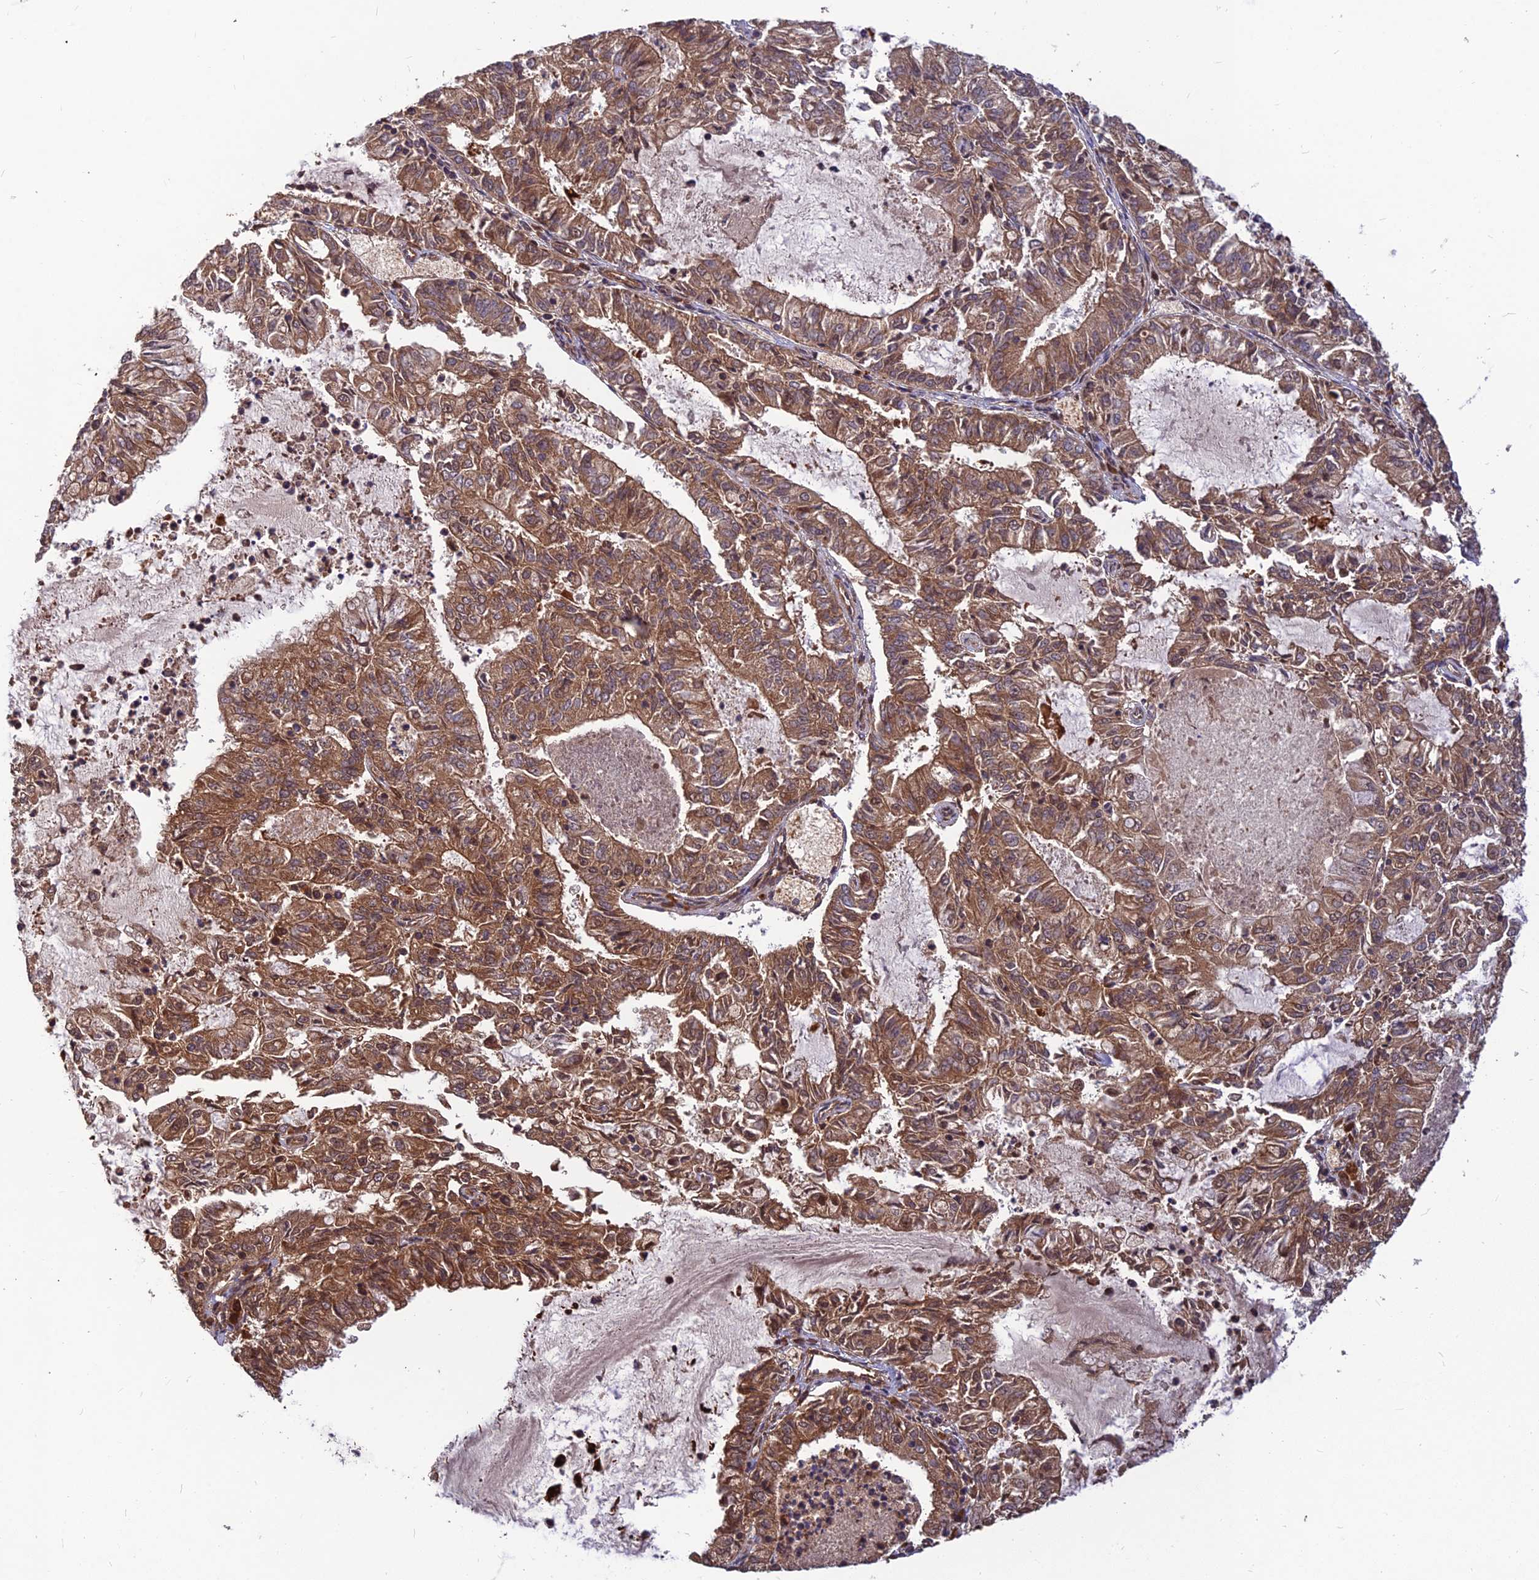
{"staining": {"intensity": "moderate", "quantity": ">75%", "location": "cytoplasmic/membranous"}, "tissue": "endometrial cancer", "cell_type": "Tumor cells", "image_type": "cancer", "snomed": [{"axis": "morphology", "description": "Adenocarcinoma, NOS"}, {"axis": "topography", "description": "Endometrium"}], "caption": "This is an image of IHC staining of endometrial cancer, which shows moderate staining in the cytoplasmic/membranous of tumor cells.", "gene": "RELCH", "patient": {"sex": "female", "age": 57}}